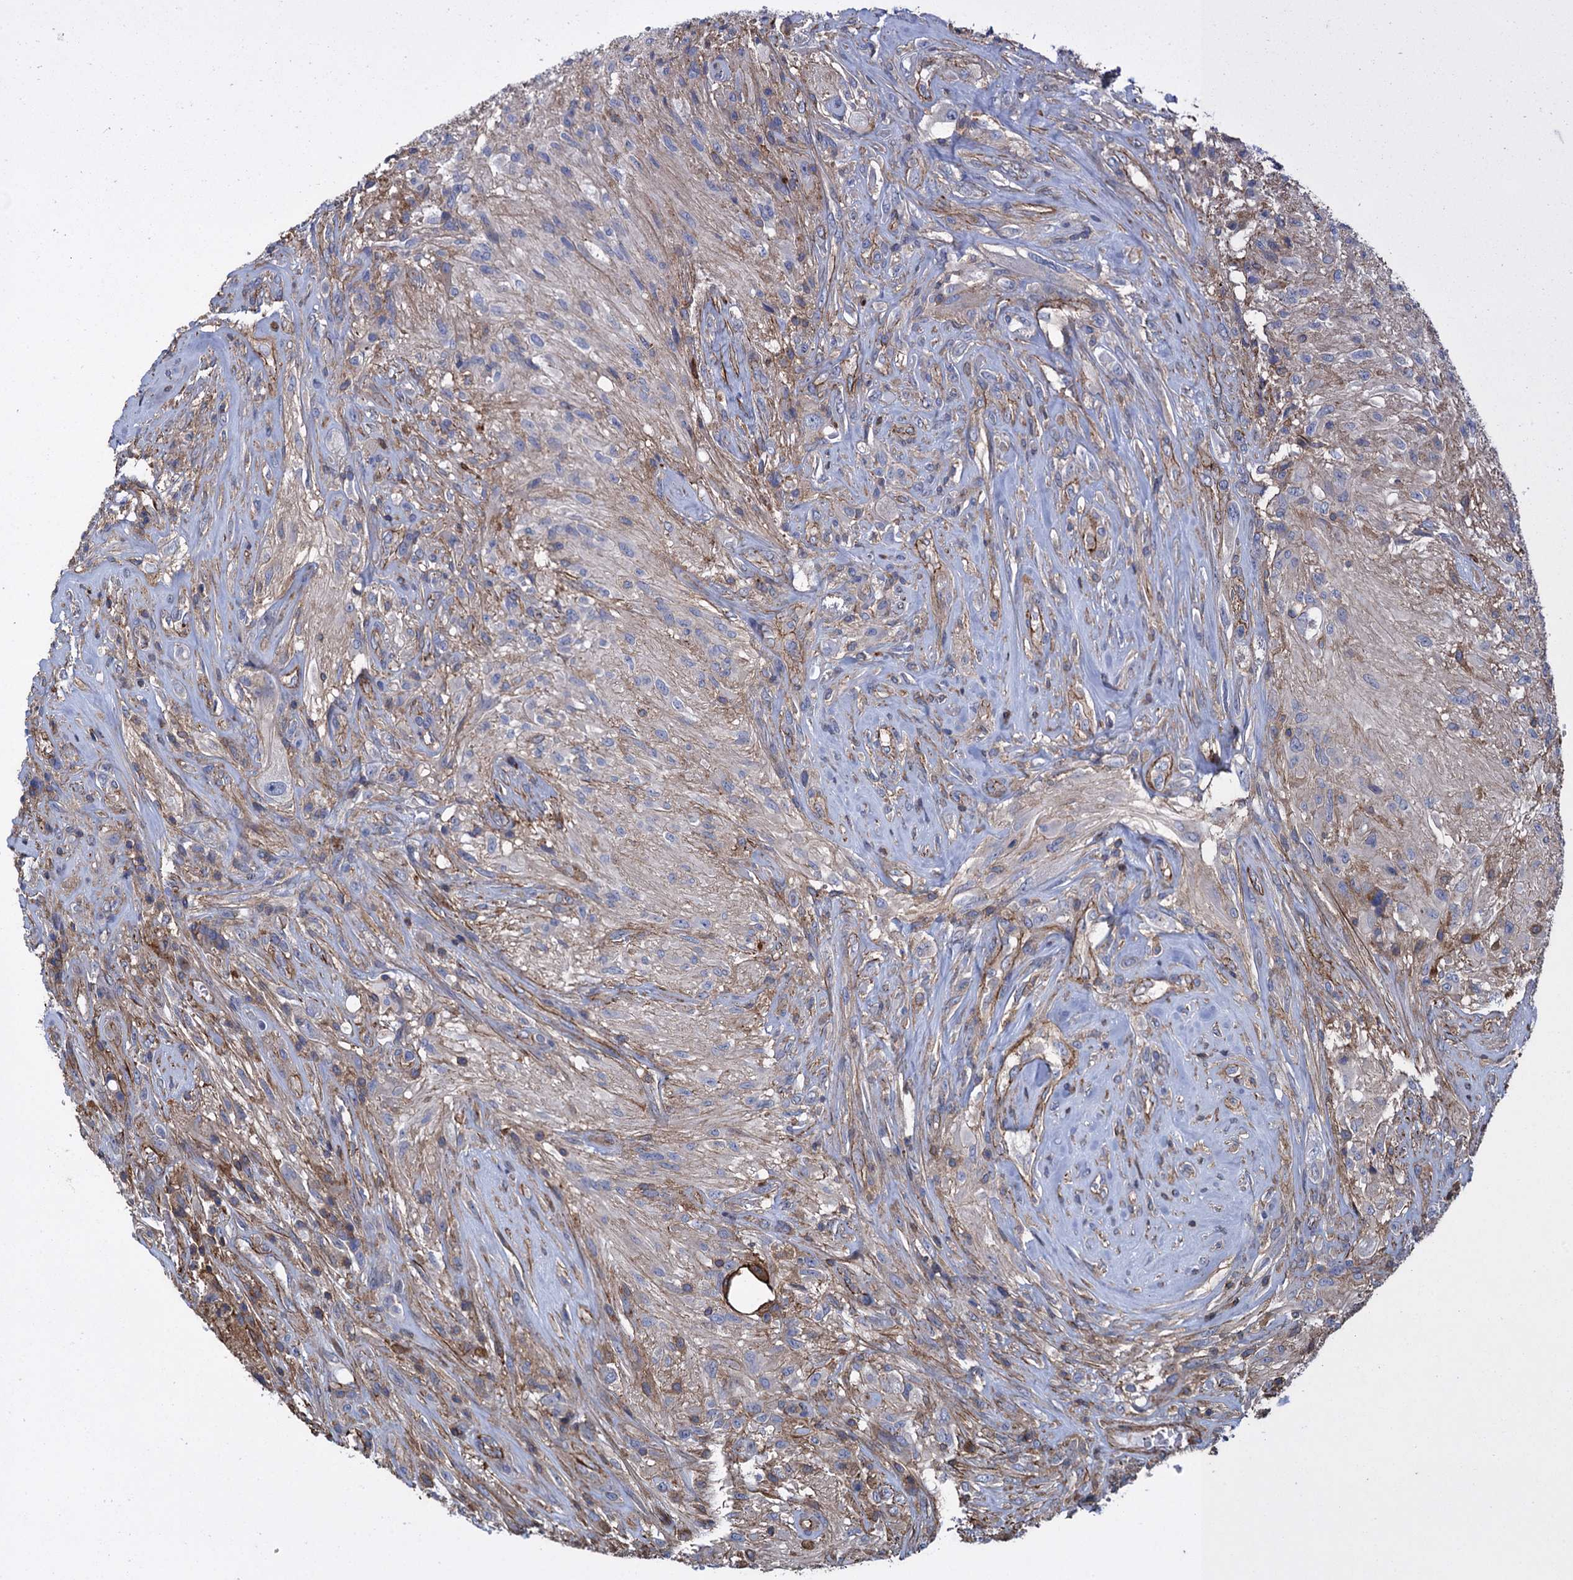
{"staining": {"intensity": "moderate", "quantity": "<25%", "location": "cytoplasmic/membranous"}, "tissue": "glioma", "cell_type": "Tumor cells", "image_type": "cancer", "snomed": [{"axis": "morphology", "description": "Glioma, malignant, High grade"}, {"axis": "topography", "description": "Brain"}], "caption": "Malignant glioma (high-grade) stained with a brown dye reveals moderate cytoplasmic/membranous positive positivity in about <25% of tumor cells.", "gene": "PROSER2", "patient": {"sex": "male", "age": 56}}